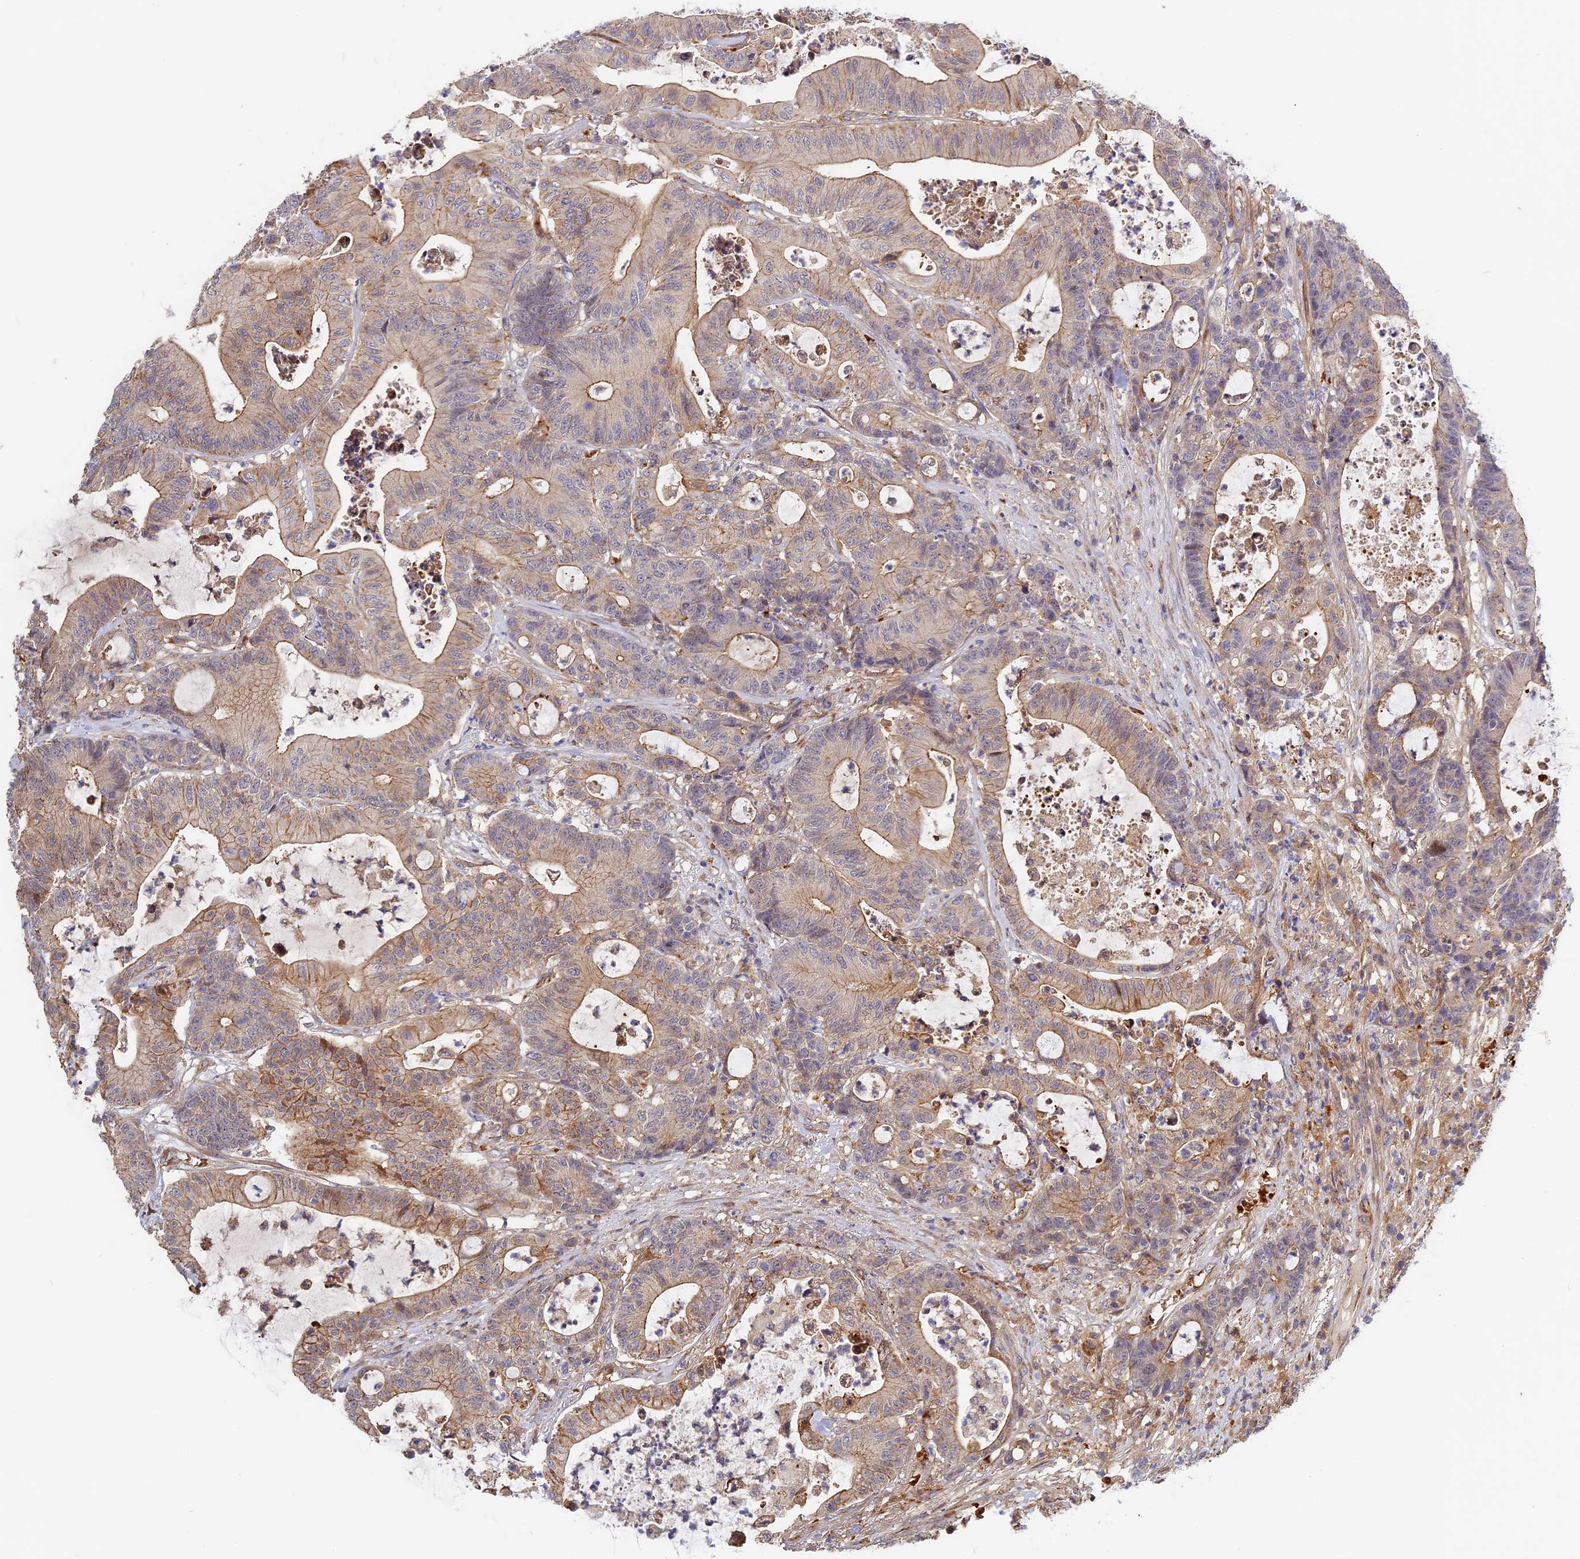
{"staining": {"intensity": "moderate", "quantity": "25%-75%", "location": "cytoplasmic/membranous"}, "tissue": "colorectal cancer", "cell_type": "Tumor cells", "image_type": "cancer", "snomed": [{"axis": "morphology", "description": "Adenocarcinoma, NOS"}, {"axis": "topography", "description": "Colon"}], "caption": "Colorectal cancer (adenocarcinoma) stained with a protein marker demonstrates moderate staining in tumor cells.", "gene": "MISP3", "patient": {"sex": "female", "age": 84}}